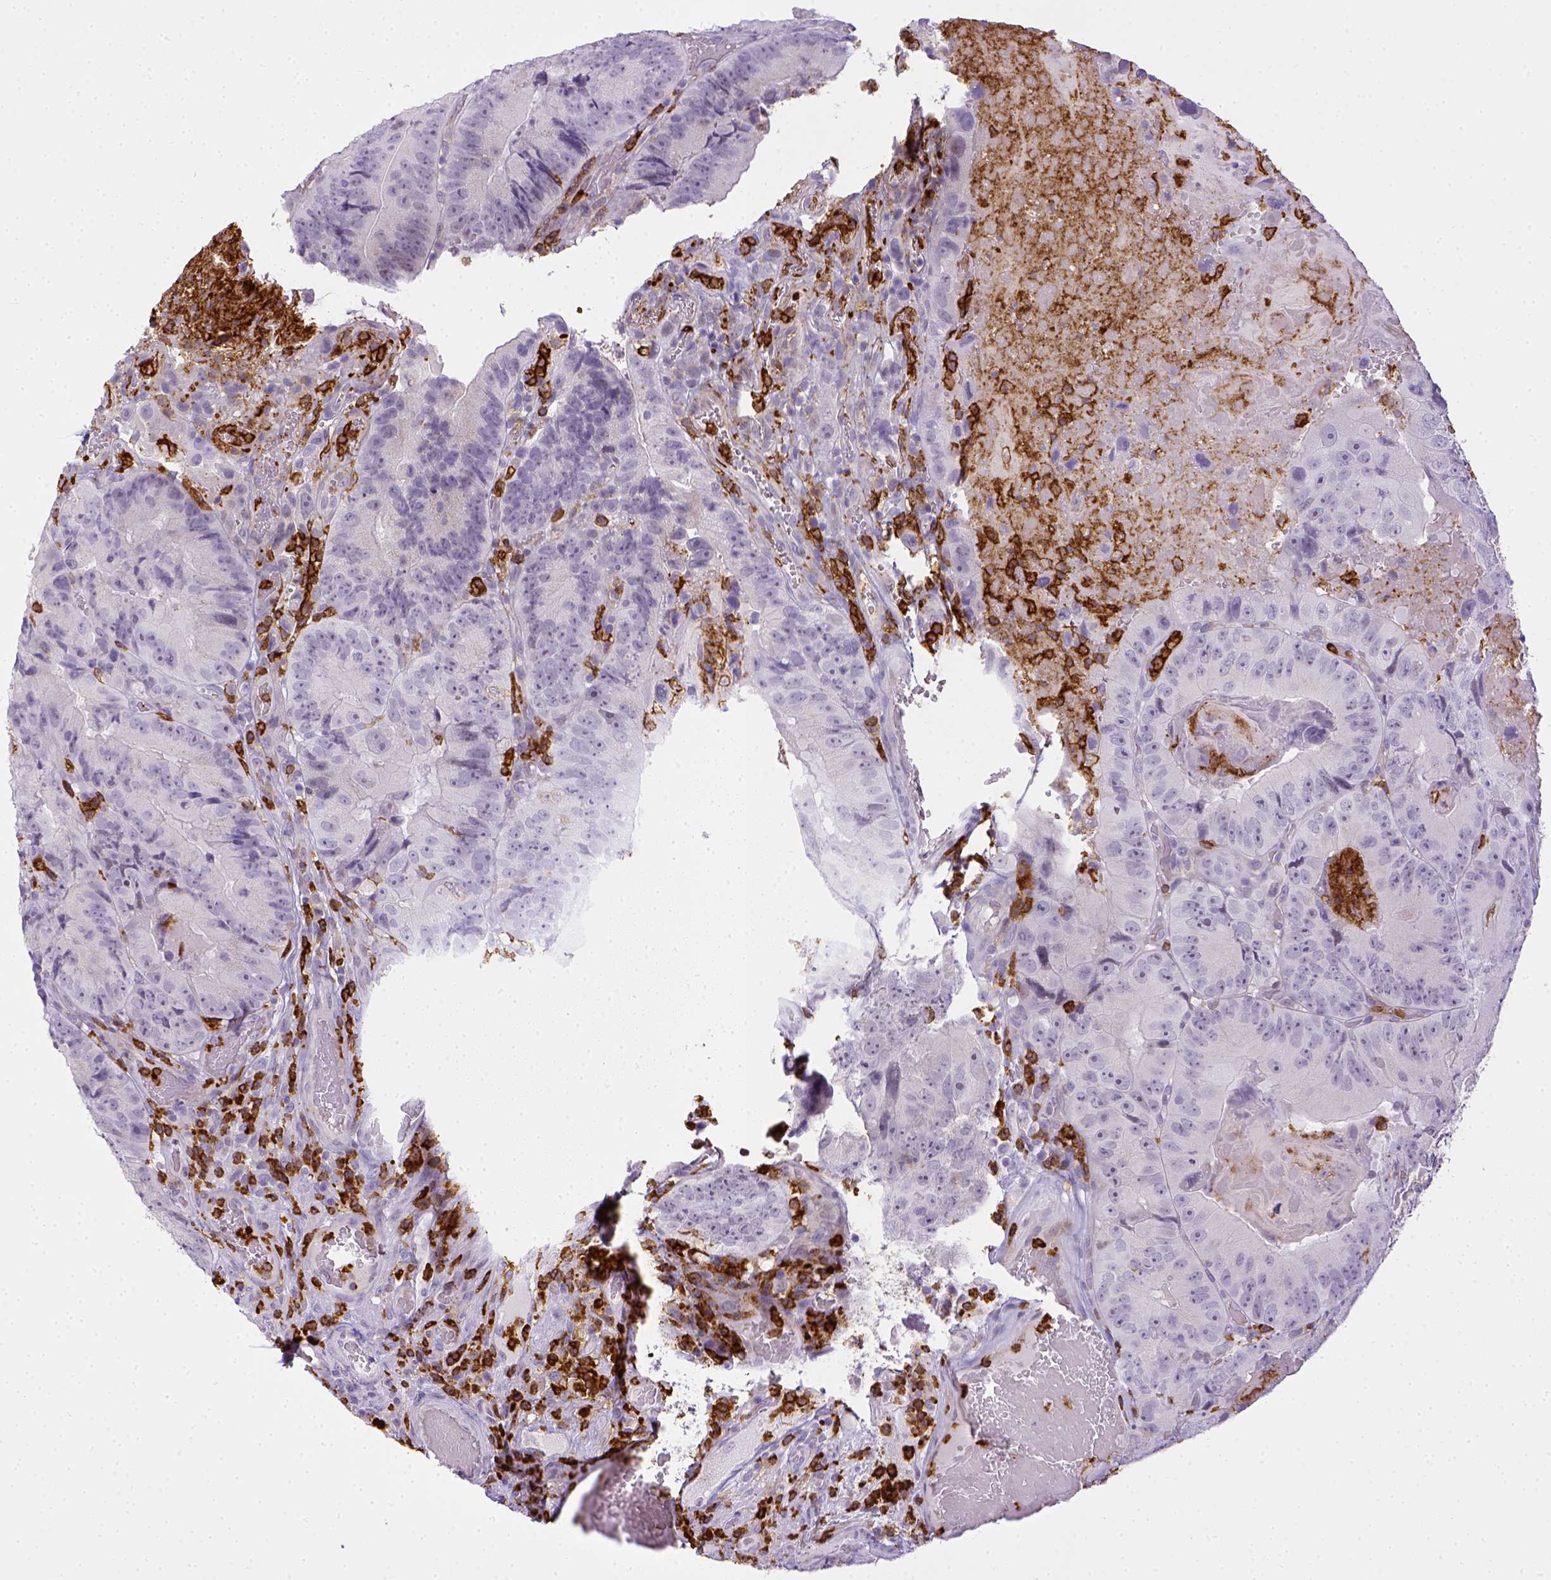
{"staining": {"intensity": "negative", "quantity": "none", "location": "none"}, "tissue": "colorectal cancer", "cell_type": "Tumor cells", "image_type": "cancer", "snomed": [{"axis": "morphology", "description": "Adenocarcinoma, NOS"}, {"axis": "topography", "description": "Colon"}], "caption": "Tumor cells show no significant protein expression in colorectal adenocarcinoma.", "gene": "ITGAM", "patient": {"sex": "female", "age": 86}}